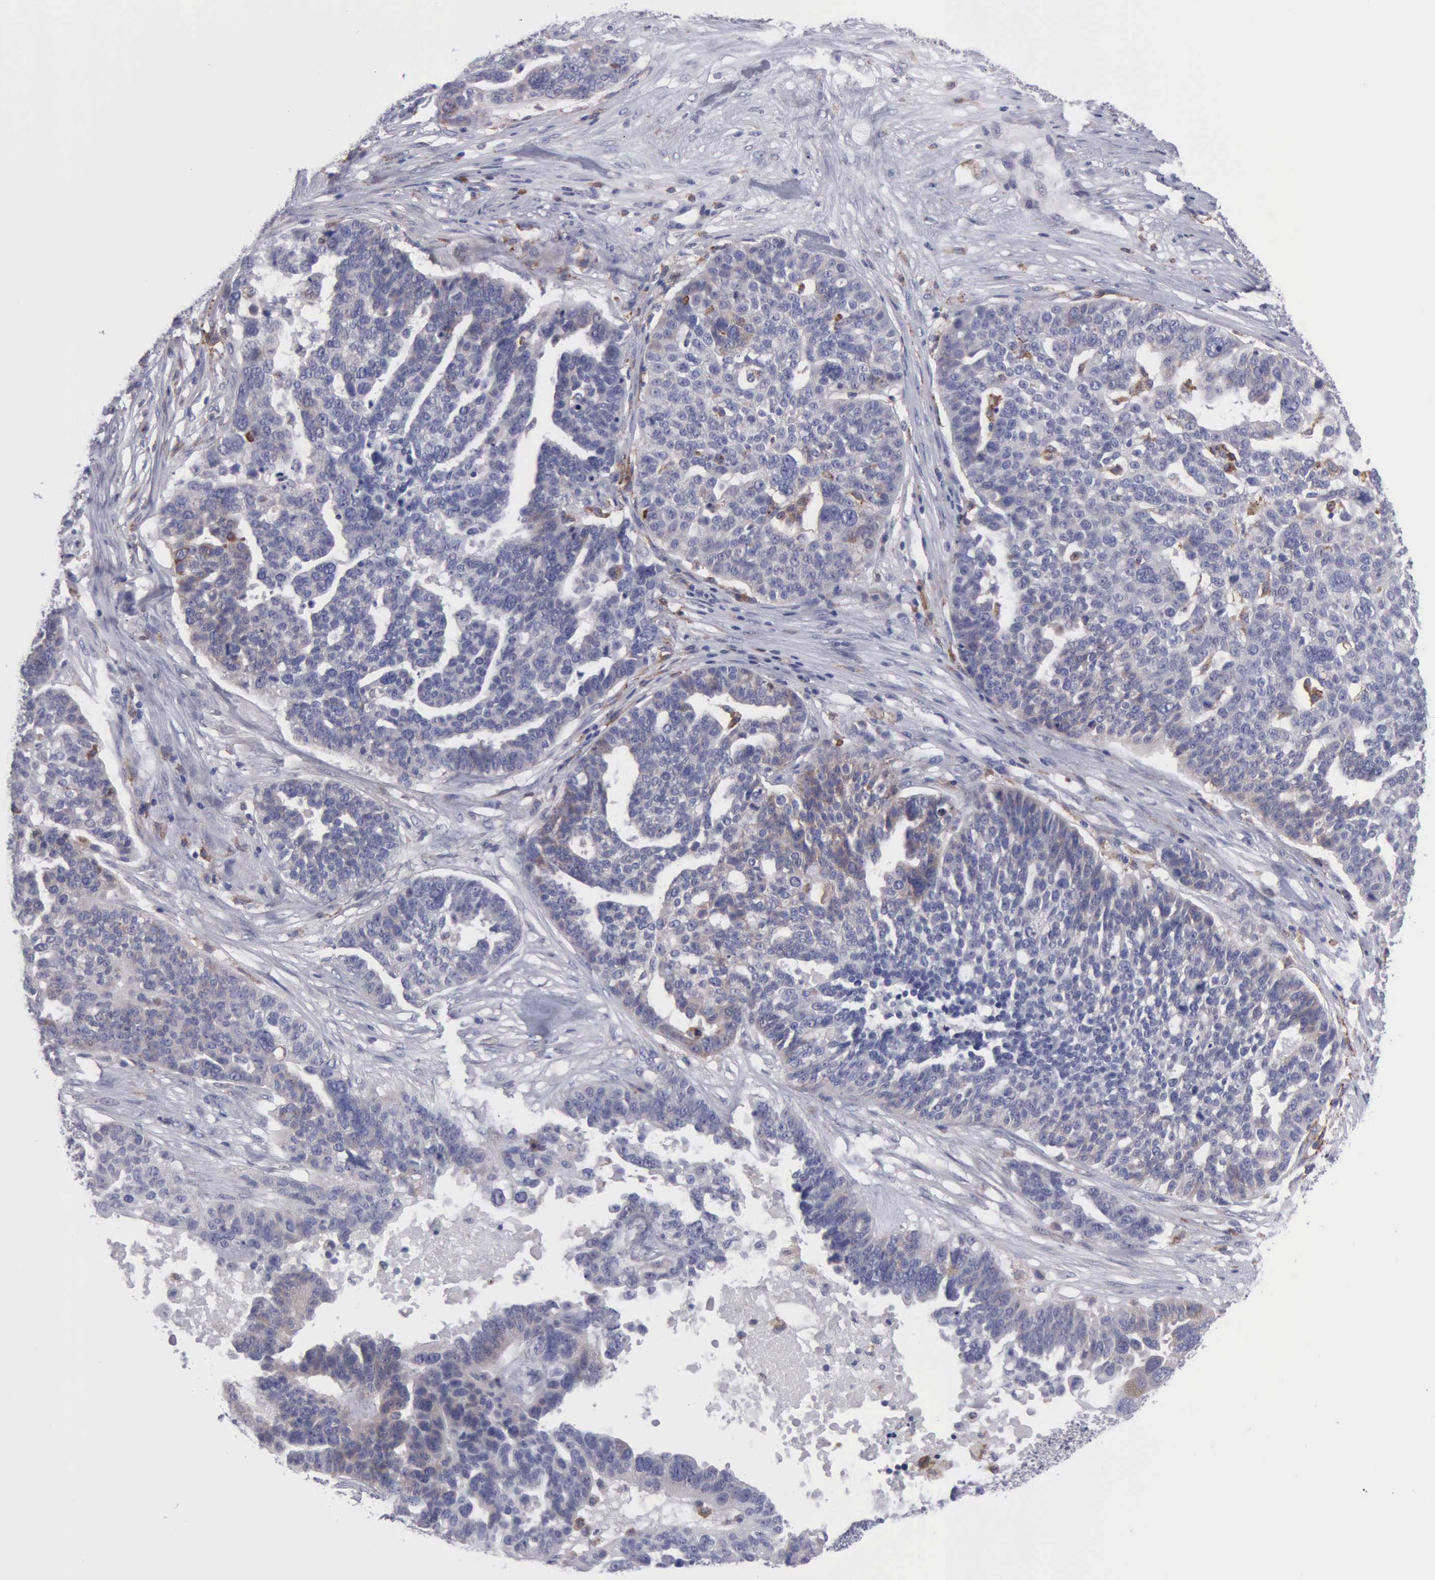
{"staining": {"intensity": "weak", "quantity": "<25%", "location": "cytoplasmic/membranous"}, "tissue": "ovarian cancer", "cell_type": "Tumor cells", "image_type": "cancer", "snomed": [{"axis": "morphology", "description": "Cystadenocarcinoma, serous, NOS"}, {"axis": "topography", "description": "Ovary"}], "caption": "The histopathology image exhibits no significant expression in tumor cells of ovarian cancer (serous cystadenocarcinoma).", "gene": "TYRP1", "patient": {"sex": "female", "age": 59}}